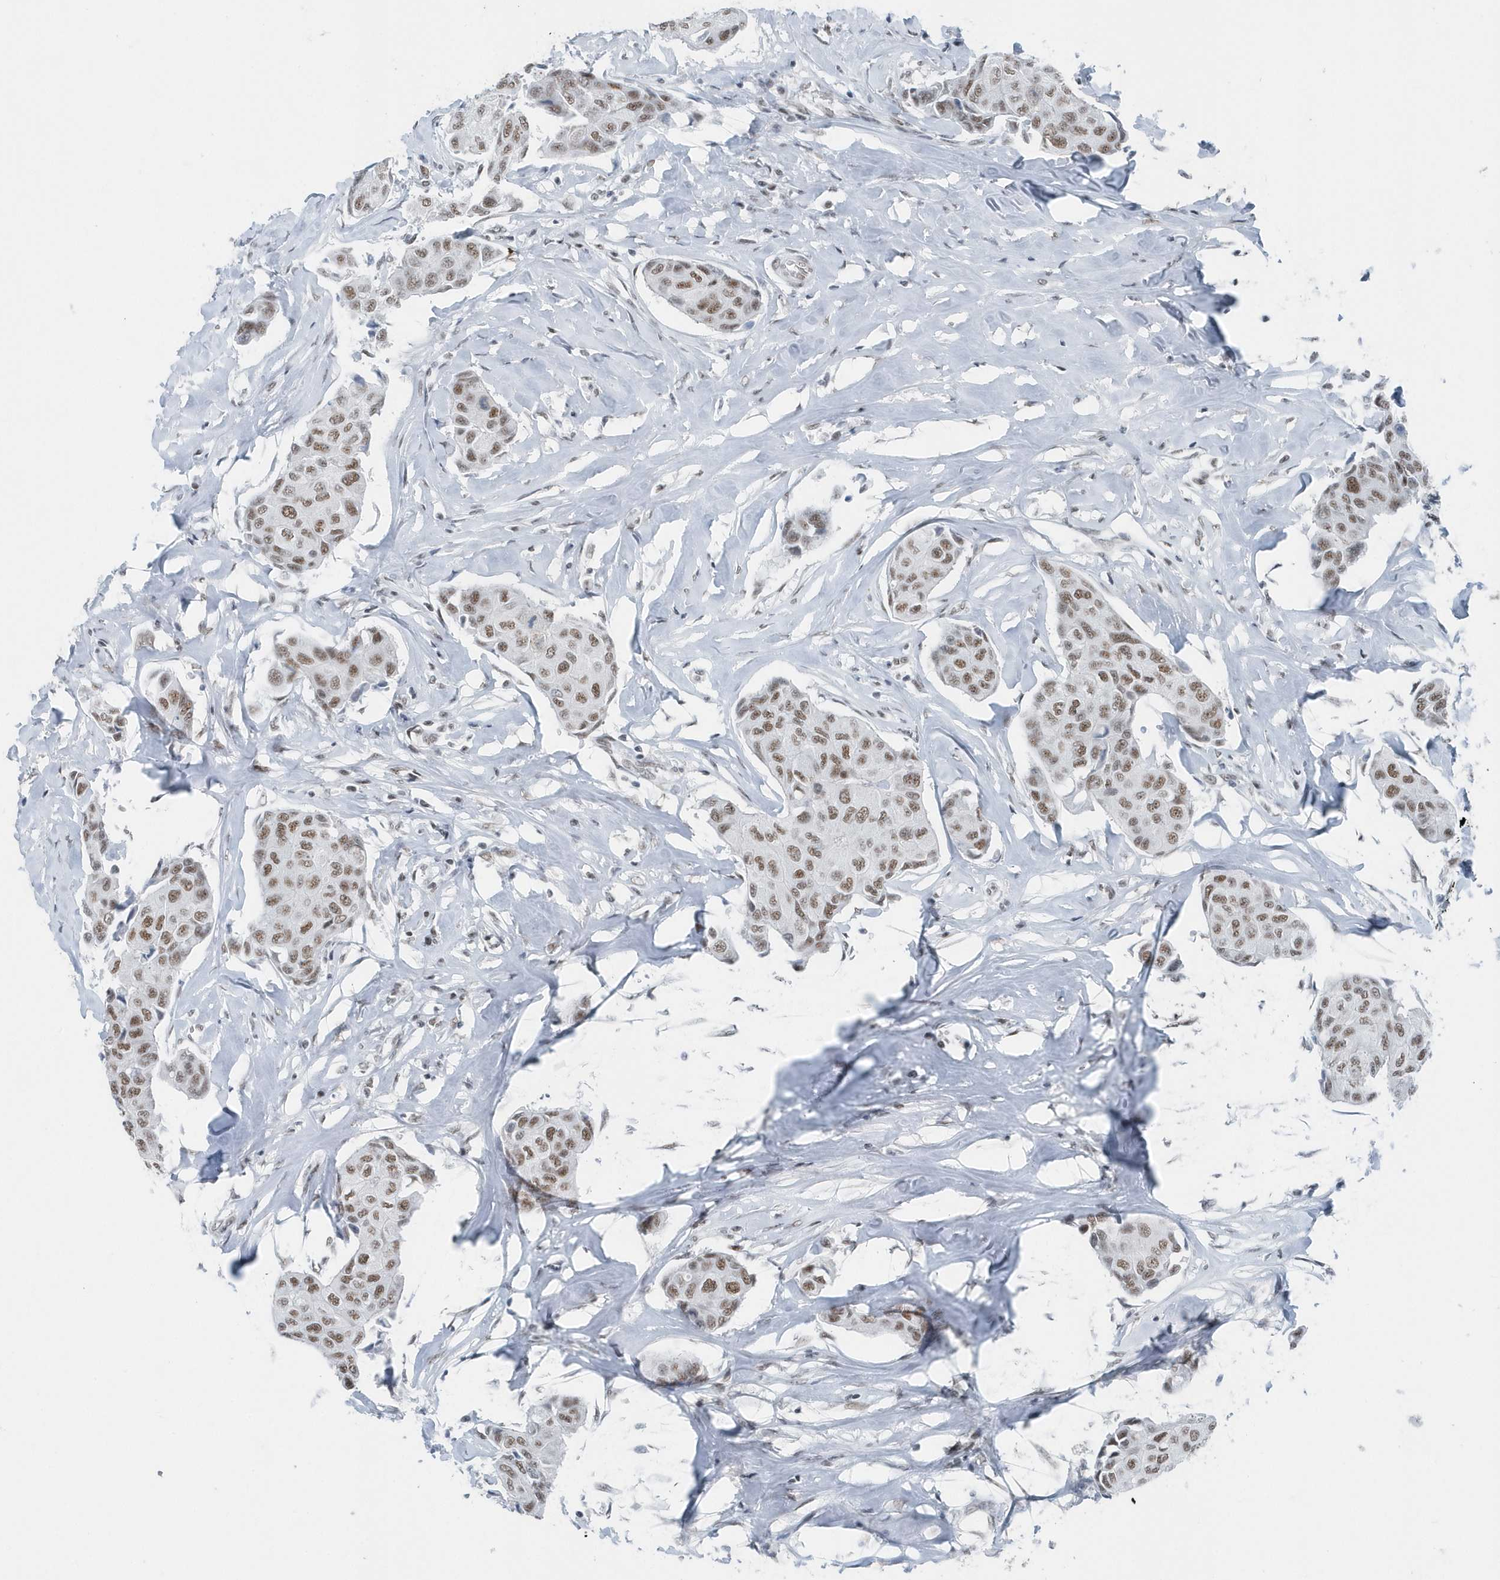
{"staining": {"intensity": "moderate", "quantity": ">75%", "location": "nuclear"}, "tissue": "breast cancer", "cell_type": "Tumor cells", "image_type": "cancer", "snomed": [{"axis": "morphology", "description": "Duct carcinoma"}, {"axis": "topography", "description": "Breast"}], "caption": "DAB (3,3'-diaminobenzidine) immunohistochemical staining of human breast infiltrating ductal carcinoma reveals moderate nuclear protein expression in about >75% of tumor cells.", "gene": "FIP1L1", "patient": {"sex": "female", "age": 80}}